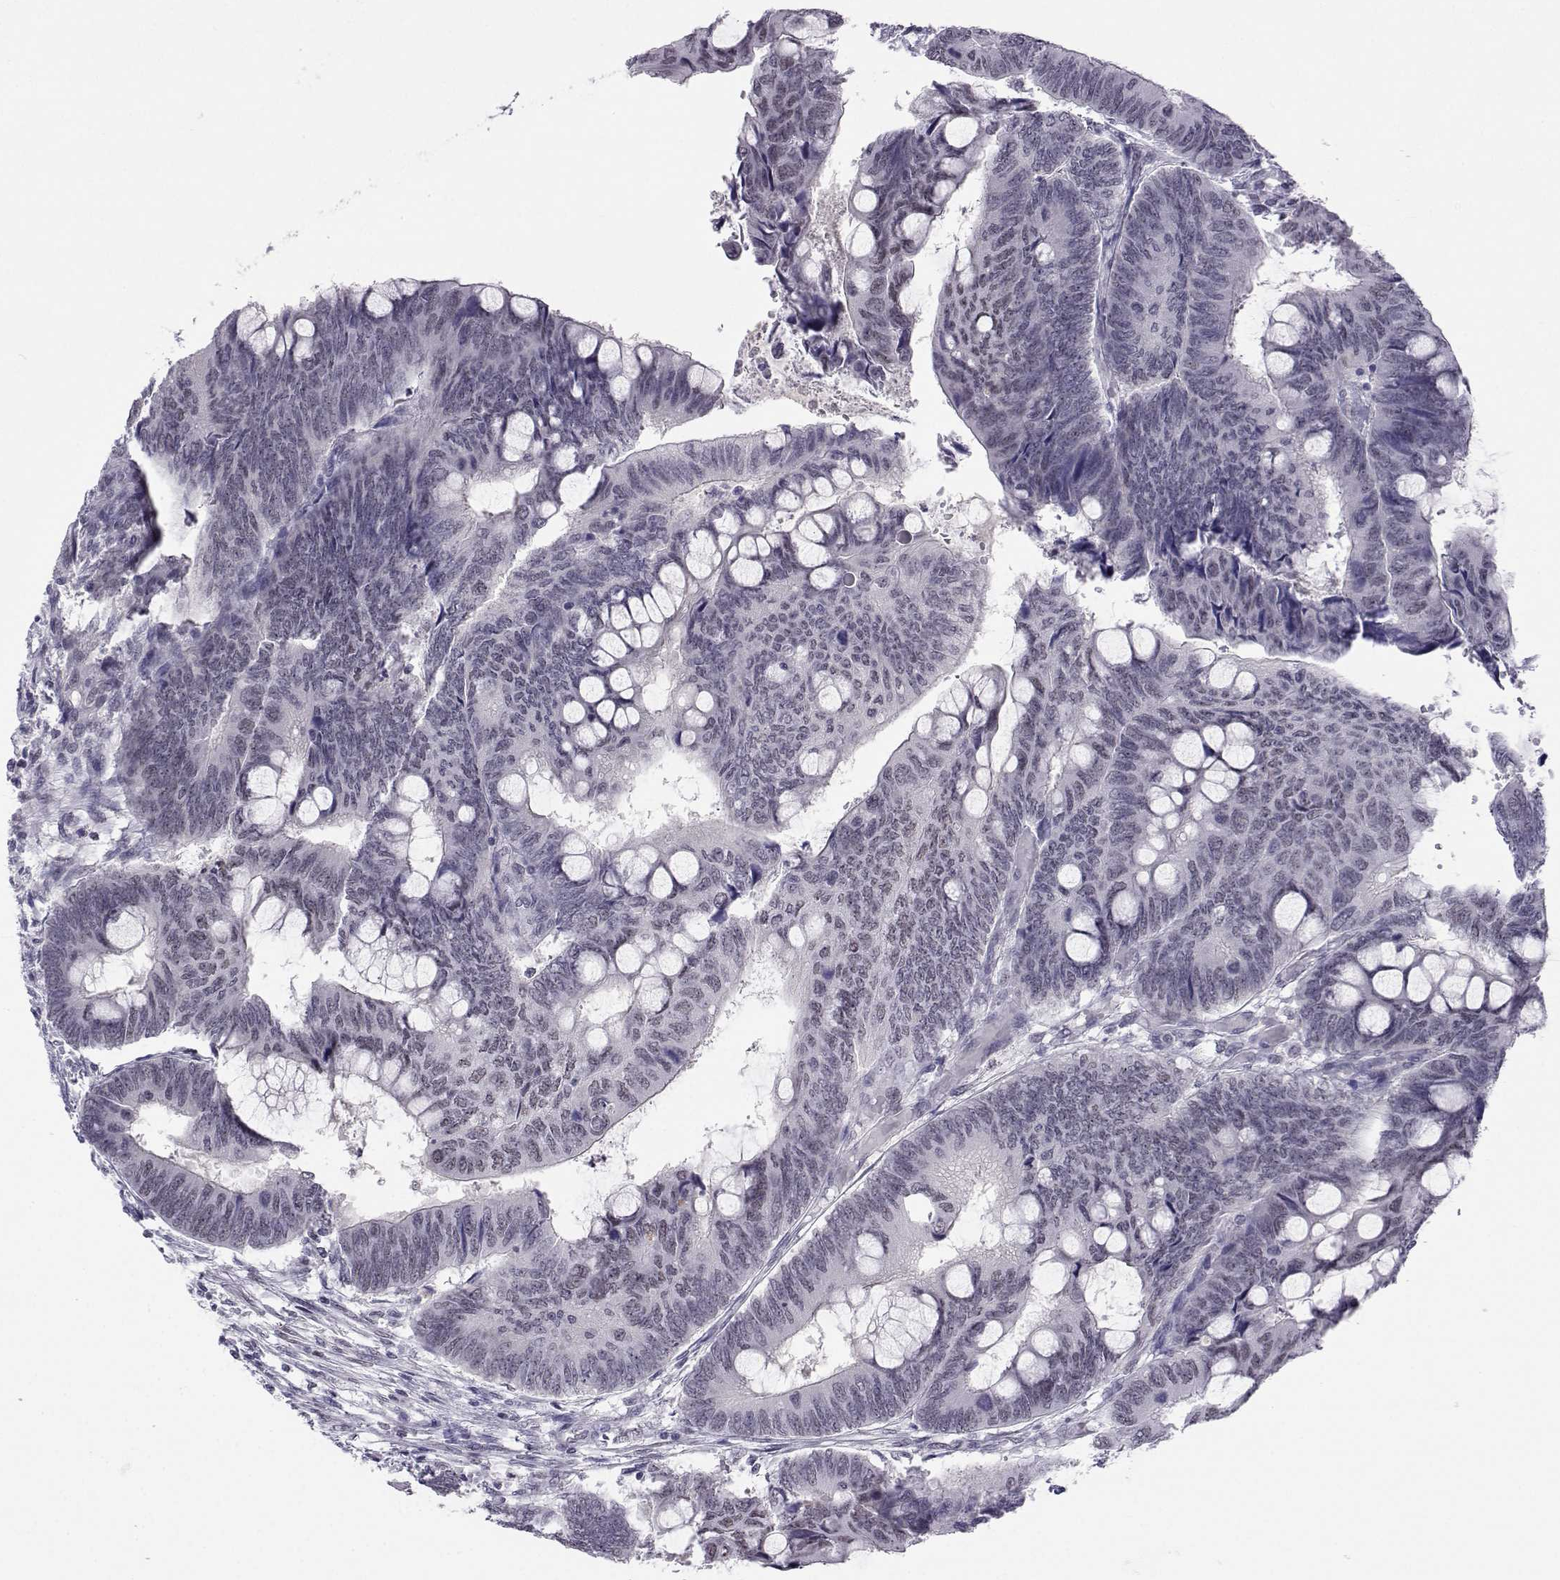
{"staining": {"intensity": "negative", "quantity": "none", "location": "none"}, "tissue": "colorectal cancer", "cell_type": "Tumor cells", "image_type": "cancer", "snomed": [{"axis": "morphology", "description": "Normal tissue, NOS"}, {"axis": "morphology", "description": "Adenocarcinoma, NOS"}, {"axis": "topography", "description": "Rectum"}], "caption": "Tumor cells show no significant expression in adenocarcinoma (colorectal). Nuclei are stained in blue.", "gene": "MED26", "patient": {"sex": "male", "age": 92}}